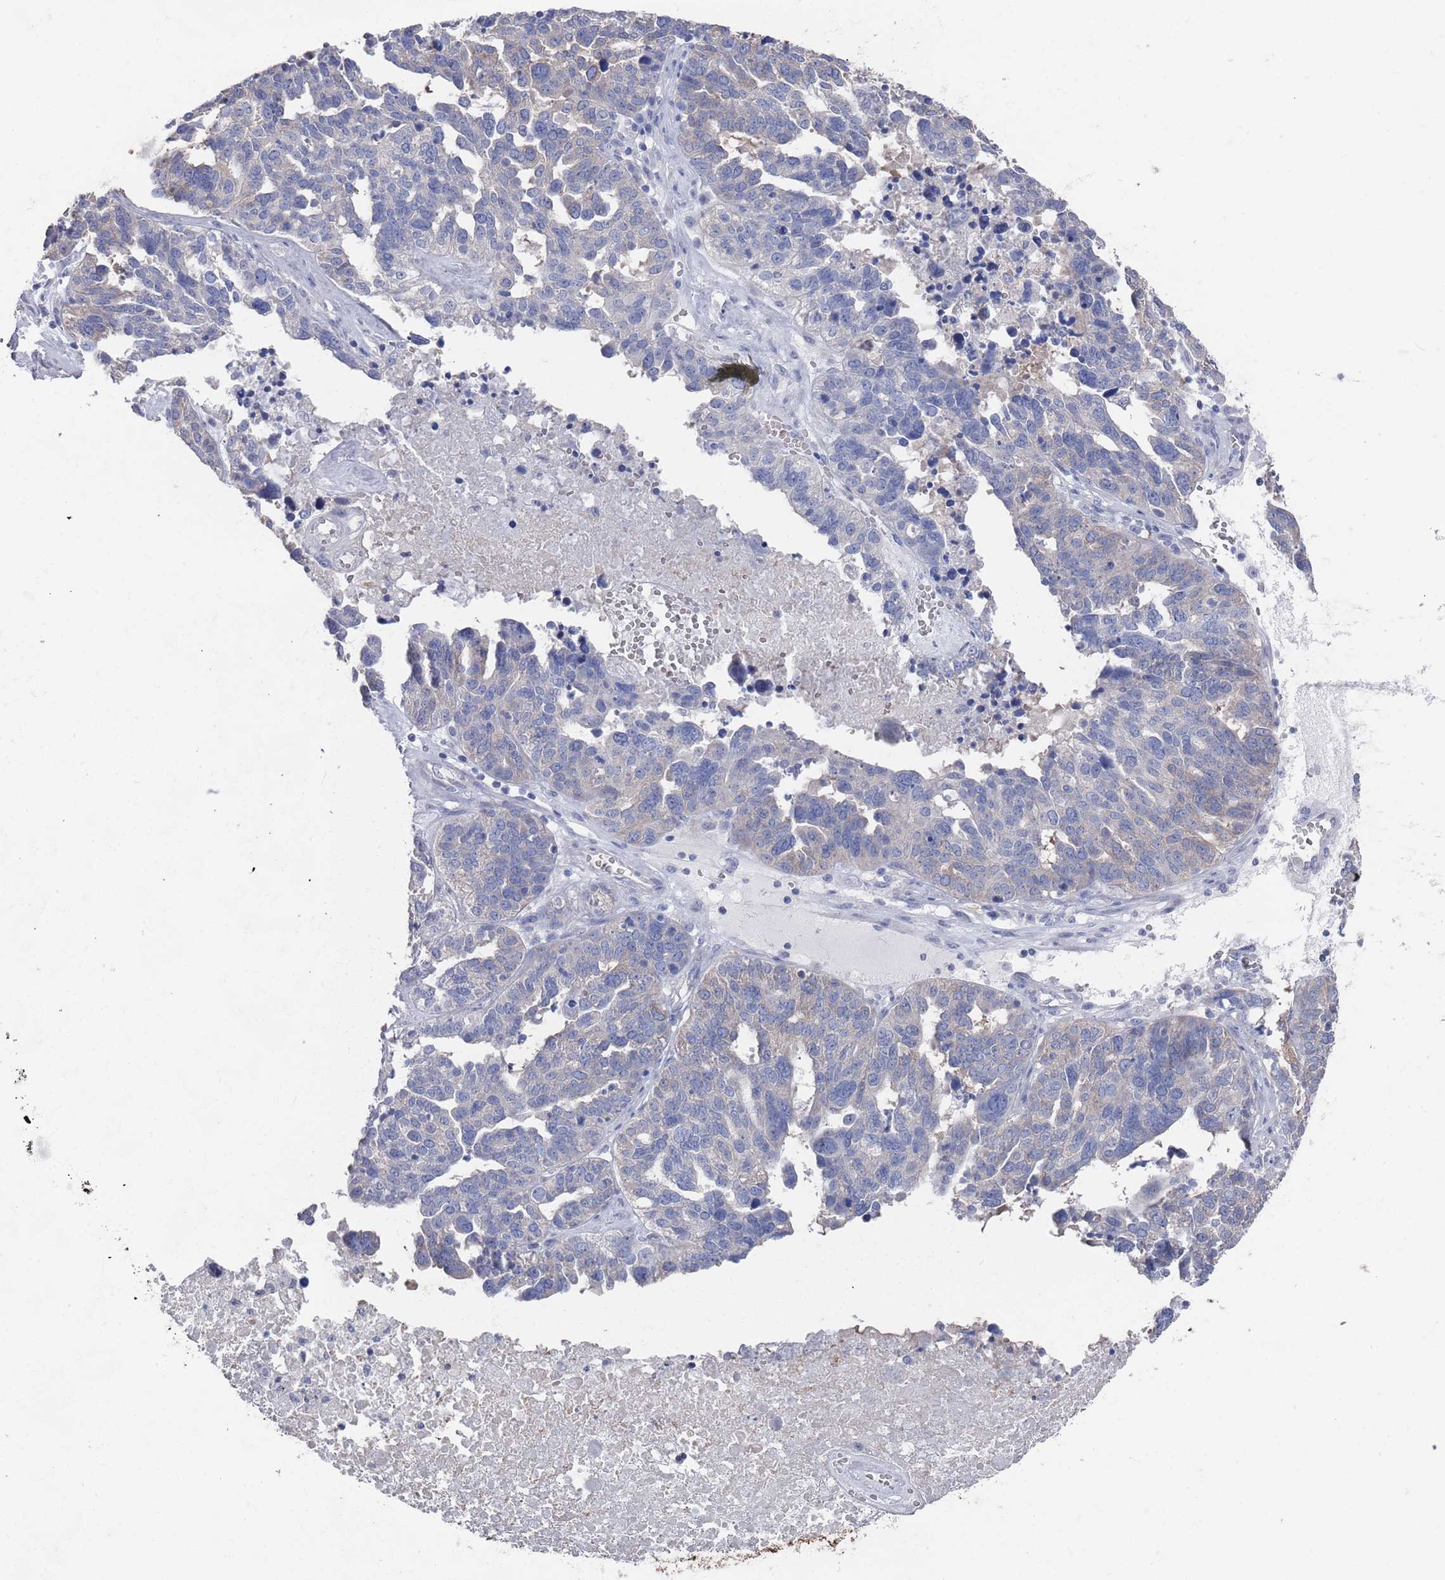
{"staining": {"intensity": "negative", "quantity": "none", "location": "none"}, "tissue": "ovarian cancer", "cell_type": "Tumor cells", "image_type": "cancer", "snomed": [{"axis": "morphology", "description": "Cystadenocarcinoma, serous, NOS"}, {"axis": "topography", "description": "Ovary"}], "caption": "This is an IHC micrograph of ovarian cancer. There is no positivity in tumor cells.", "gene": "TMCO3", "patient": {"sex": "female", "age": 59}}